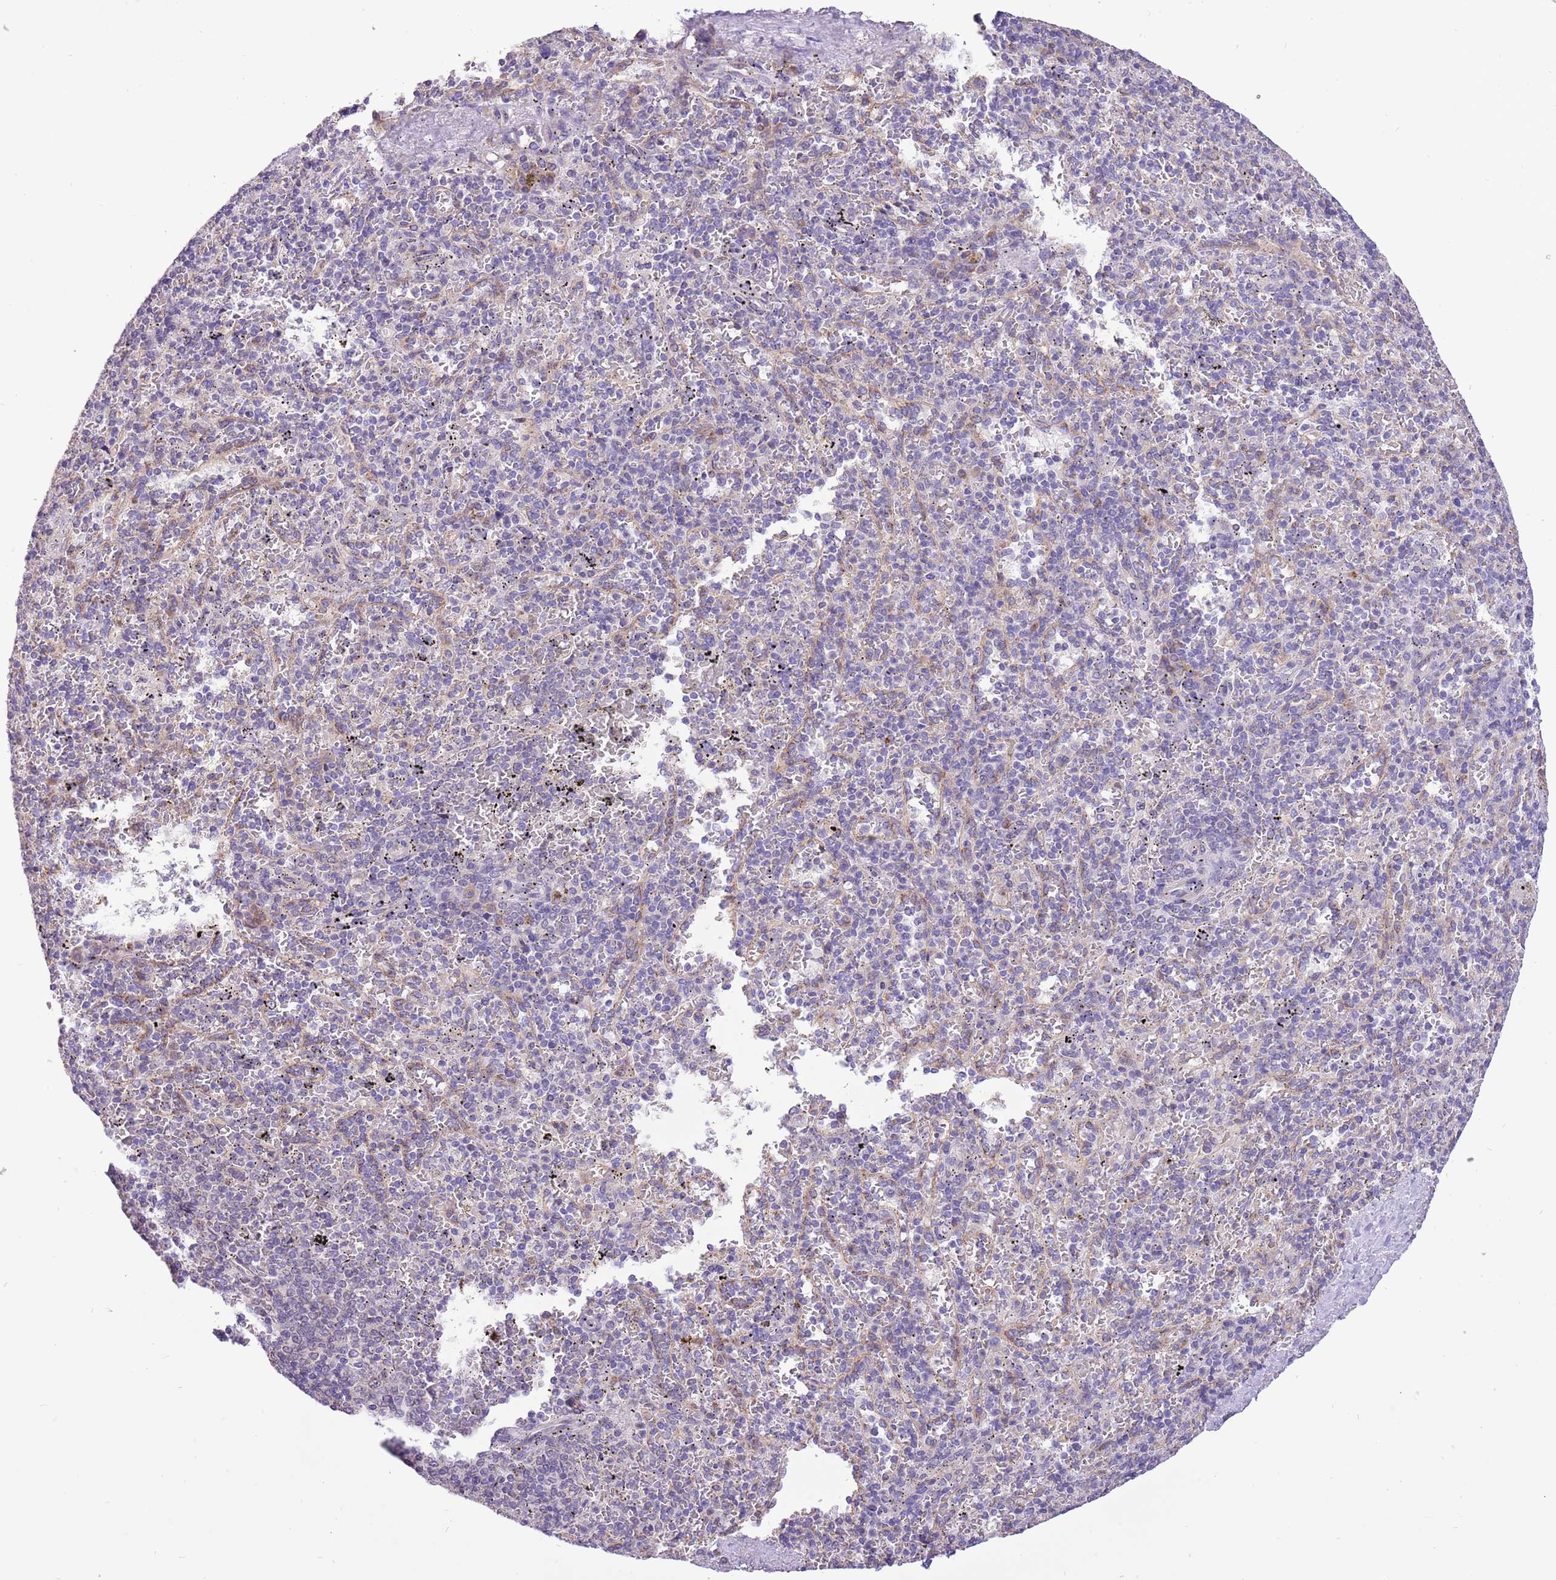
{"staining": {"intensity": "negative", "quantity": "none", "location": "none"}, "tissue": "spleen", "cell_type": "Cells in red pulp", "image_type": "normal", "snomed": [{"axis": "morphology", "description": "Normal tissue, NOS"}, {"axis": "topography", "description": "Spleen"}], "caption": "The photomicrograph shows no staining of cells in red pulp in benign spleen.", "gene": "COX17", "patient": {"sex": "male", "age": 82}}